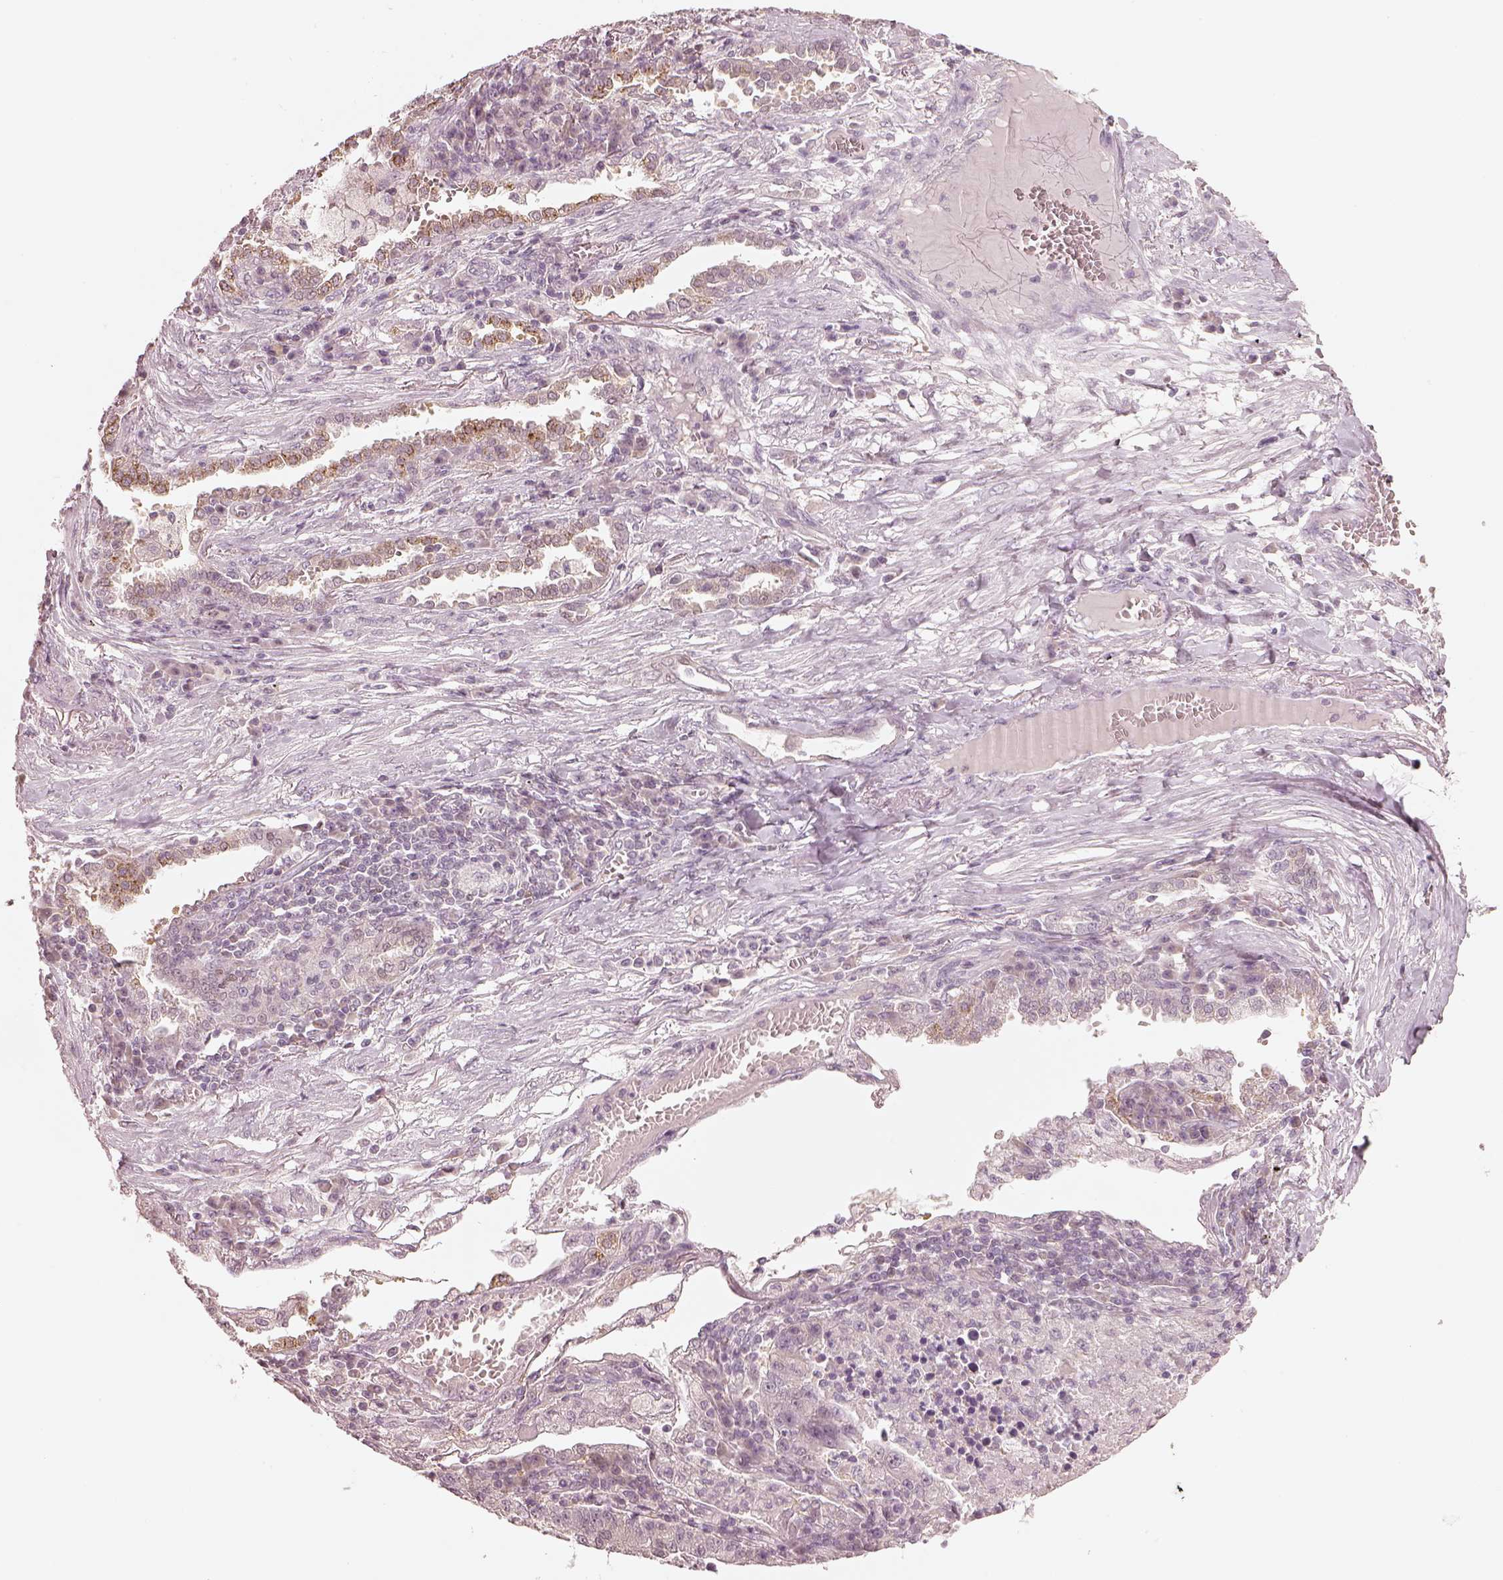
{"staining": {"intensity": "moderate", "quantity": "<25%", "location": "cytoplasmic/membranous"}, "tissue": "lung cancer", "cell_type": "Tumor cells", "image_type": "cancer", "snomed": [{"axis": "morphology", "description": "Adenocarcinoma, NOS"}, {"axis": "topography", "description": "Lung"}], "caption": "High-power microscopy captured an IHC photomicrograph of lung cancer (adenocarcinoma), revealing moderate cytoplasmic/membranous staining in approximately <25% of tumor cells.", "gene": "EGR4", "patient": {"sex": "male", "age": 57}}